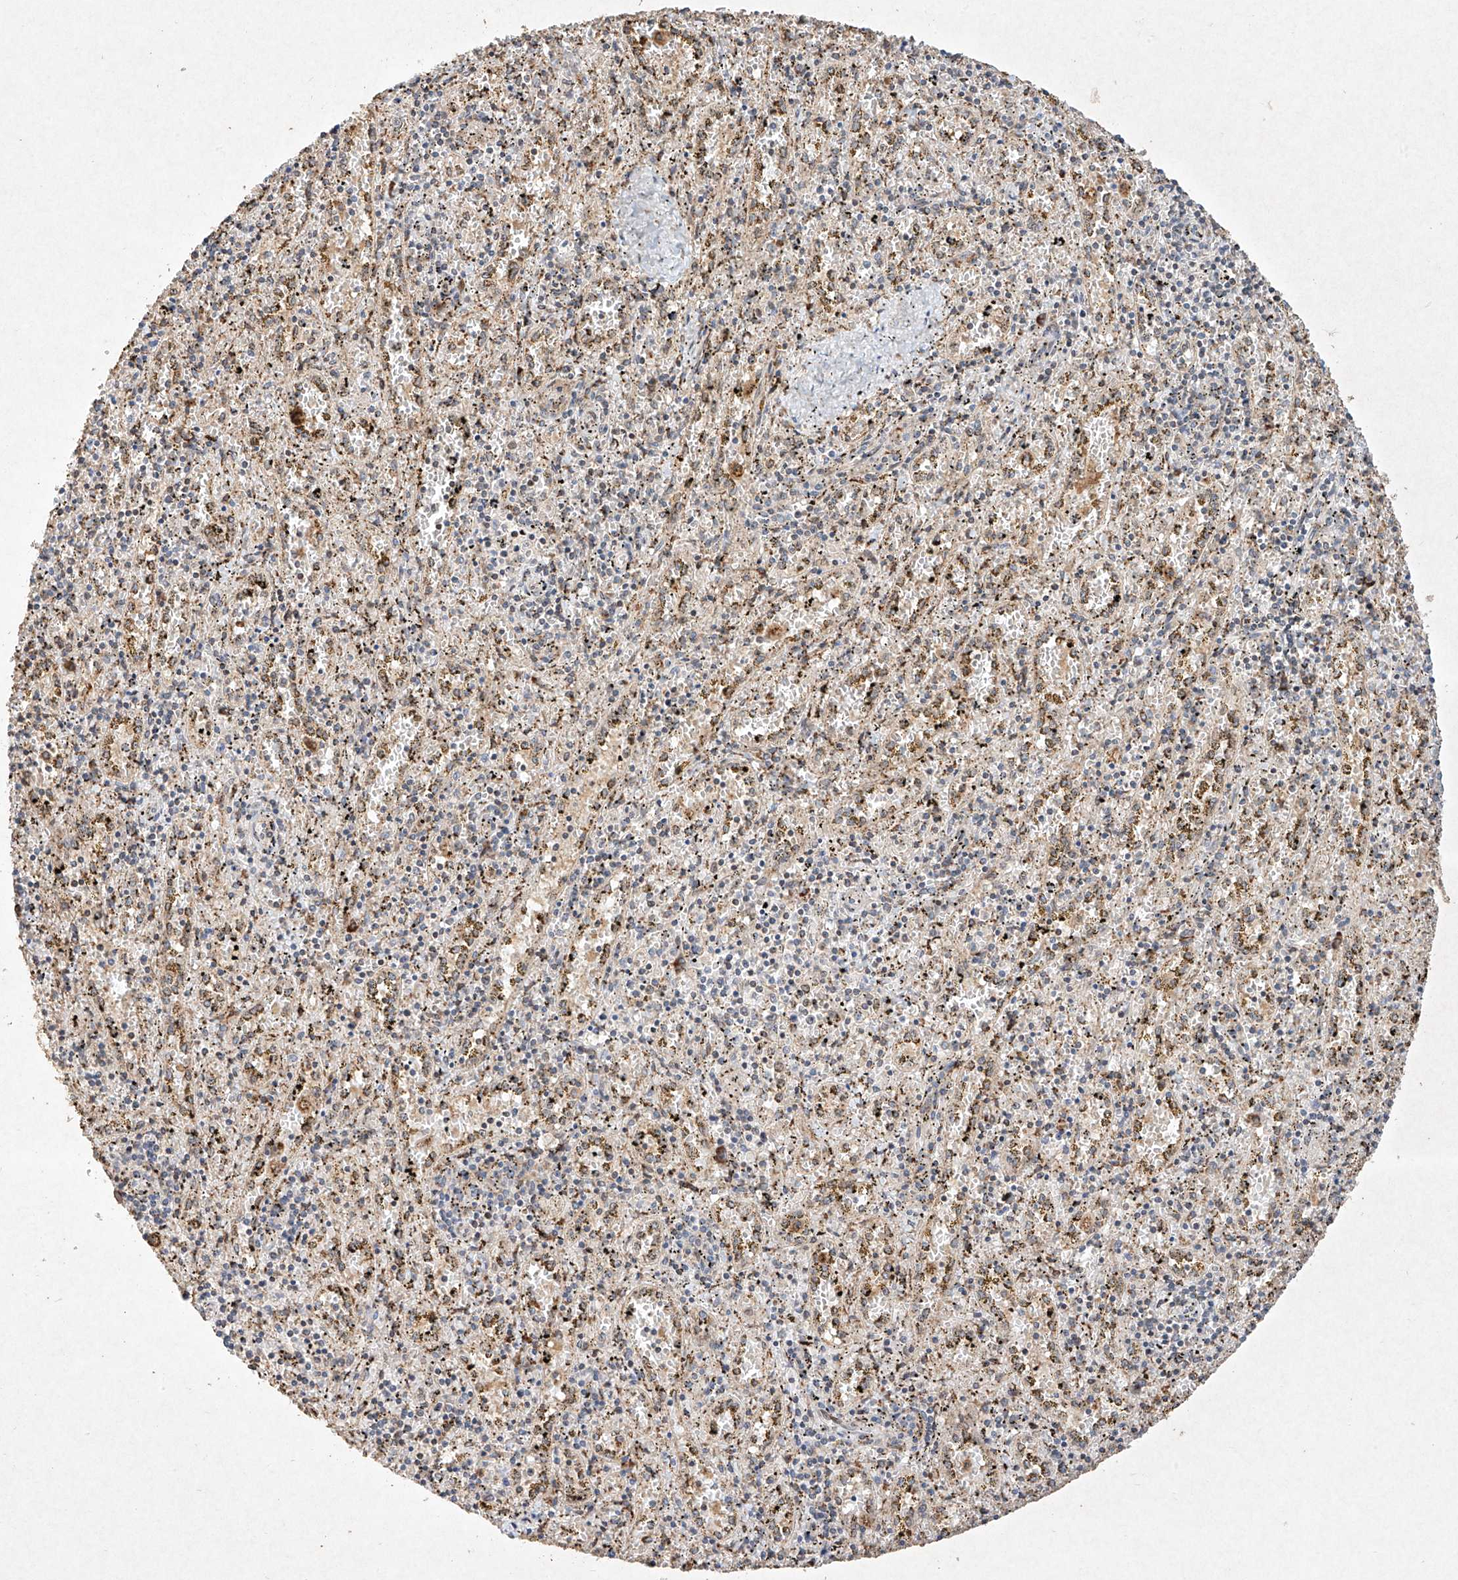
{"staining": {"intensity": "weak", "quantity": "<25%", "location": "cytoplasmic/membranous"}, "tissue": "spleen", "cell_type": "Cells in red pulp", "image_type": "normal", "snomed": [{"axis": "morphology", "description": "Normal tissue, NOS"}, {"axis": "topography", "description": "Spleen"}], "caption": "The immunohistochemistry image has no significant expression in cells in red pulp of spleen. (DAB (3,3'-diaminobenzidine) immunohistochemistry visualized using brightfield microscopy, high magnification).", "gene": "SEMA3B", "patient": {"sex": "male", "age": 11}}